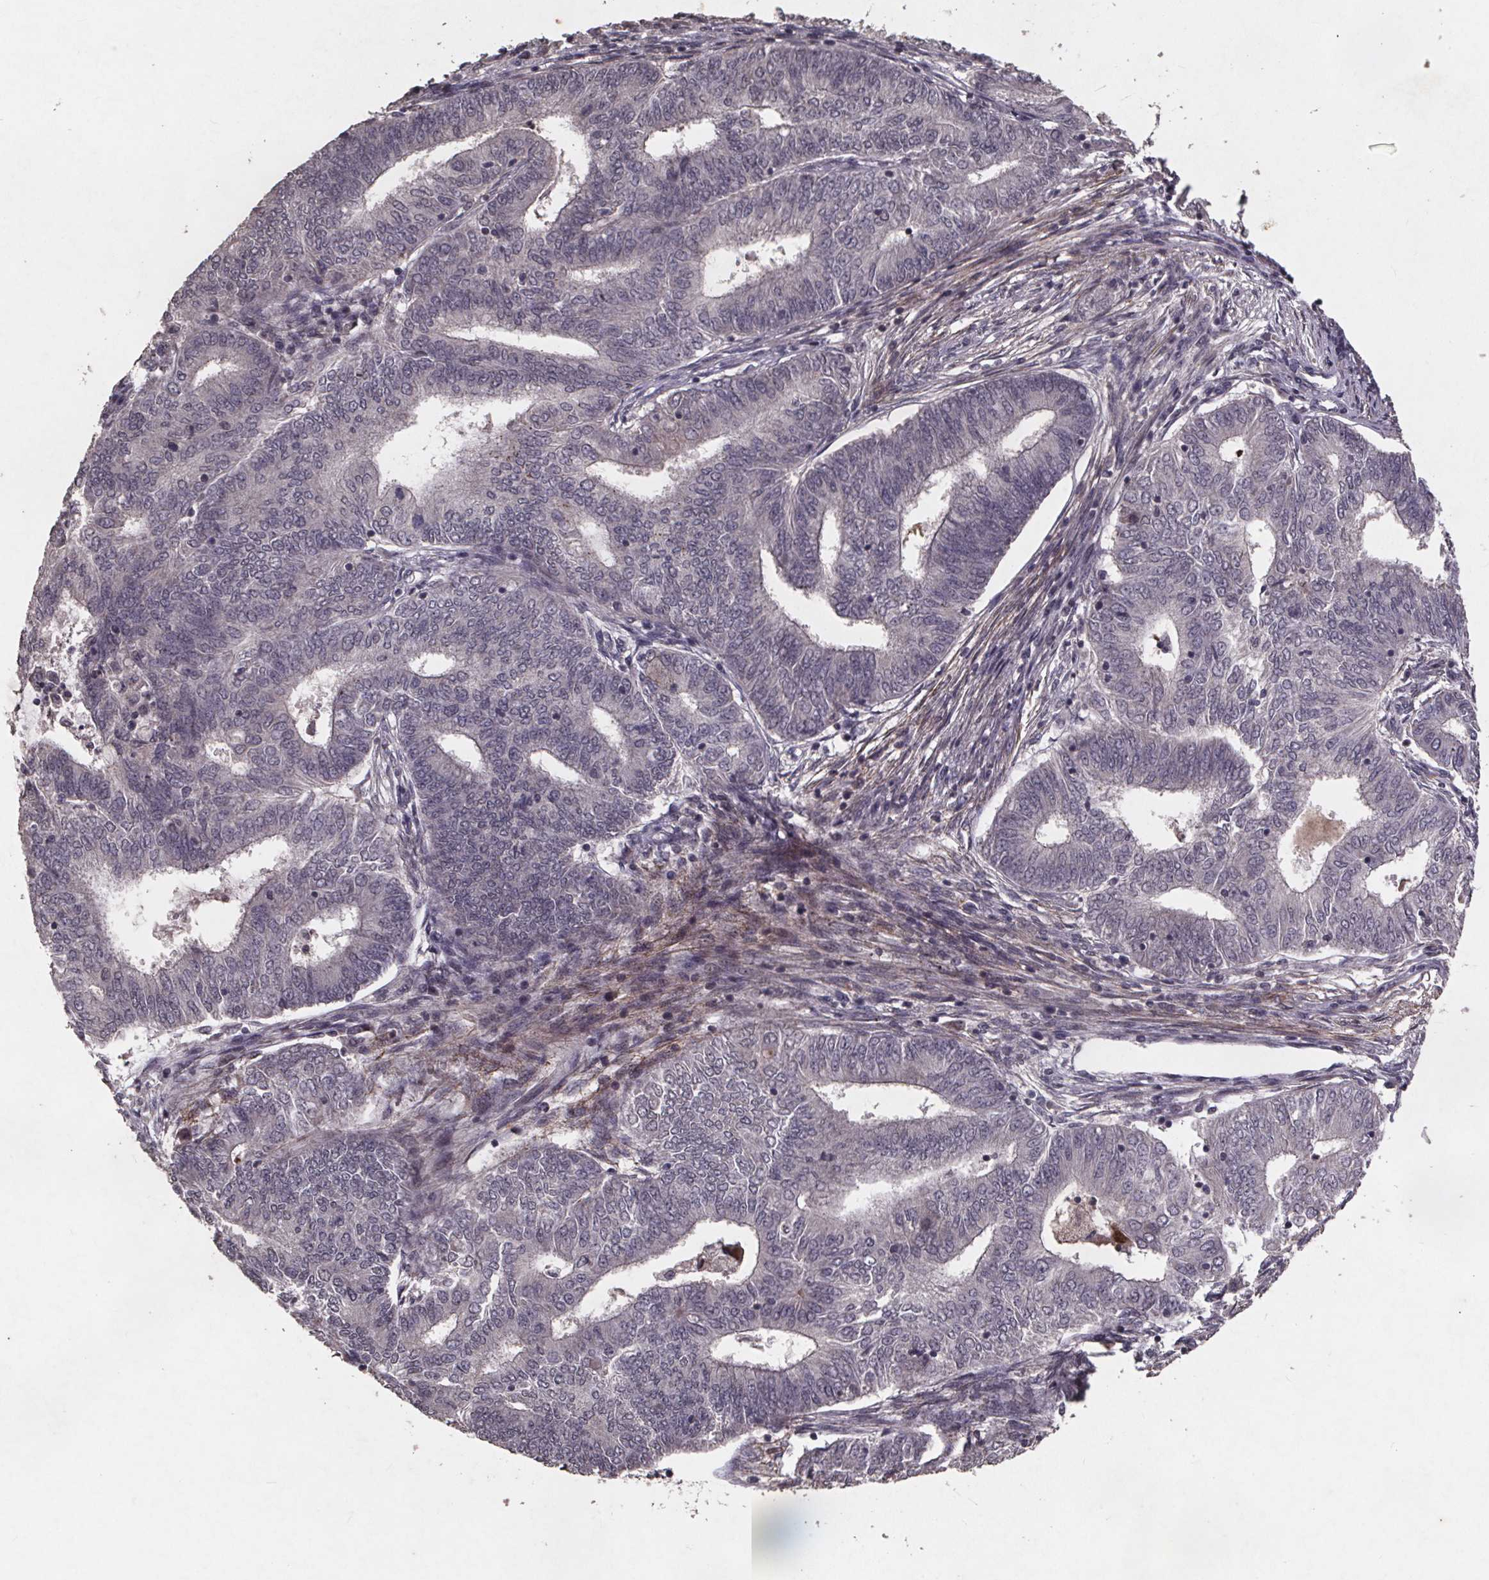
{"staining": {"intensity": "negative", "quantity": "none", "location": "none"}, "tissue": "endometrial cancer", "cell_type": "Tumor cells", "image_type": "cancer", "snomed": [{"axis": "morphology", "description": "Adenocarcinoma, NOS"}, {"axis": "topography", "description": "Endometrium"}], "caption": "Endometrial adenocarcinoma was stained to show a protein in brown. There is no significant expression in tumor cells.", "gene": "GPX3", "patient": {"sex": "female", "age": 62}}